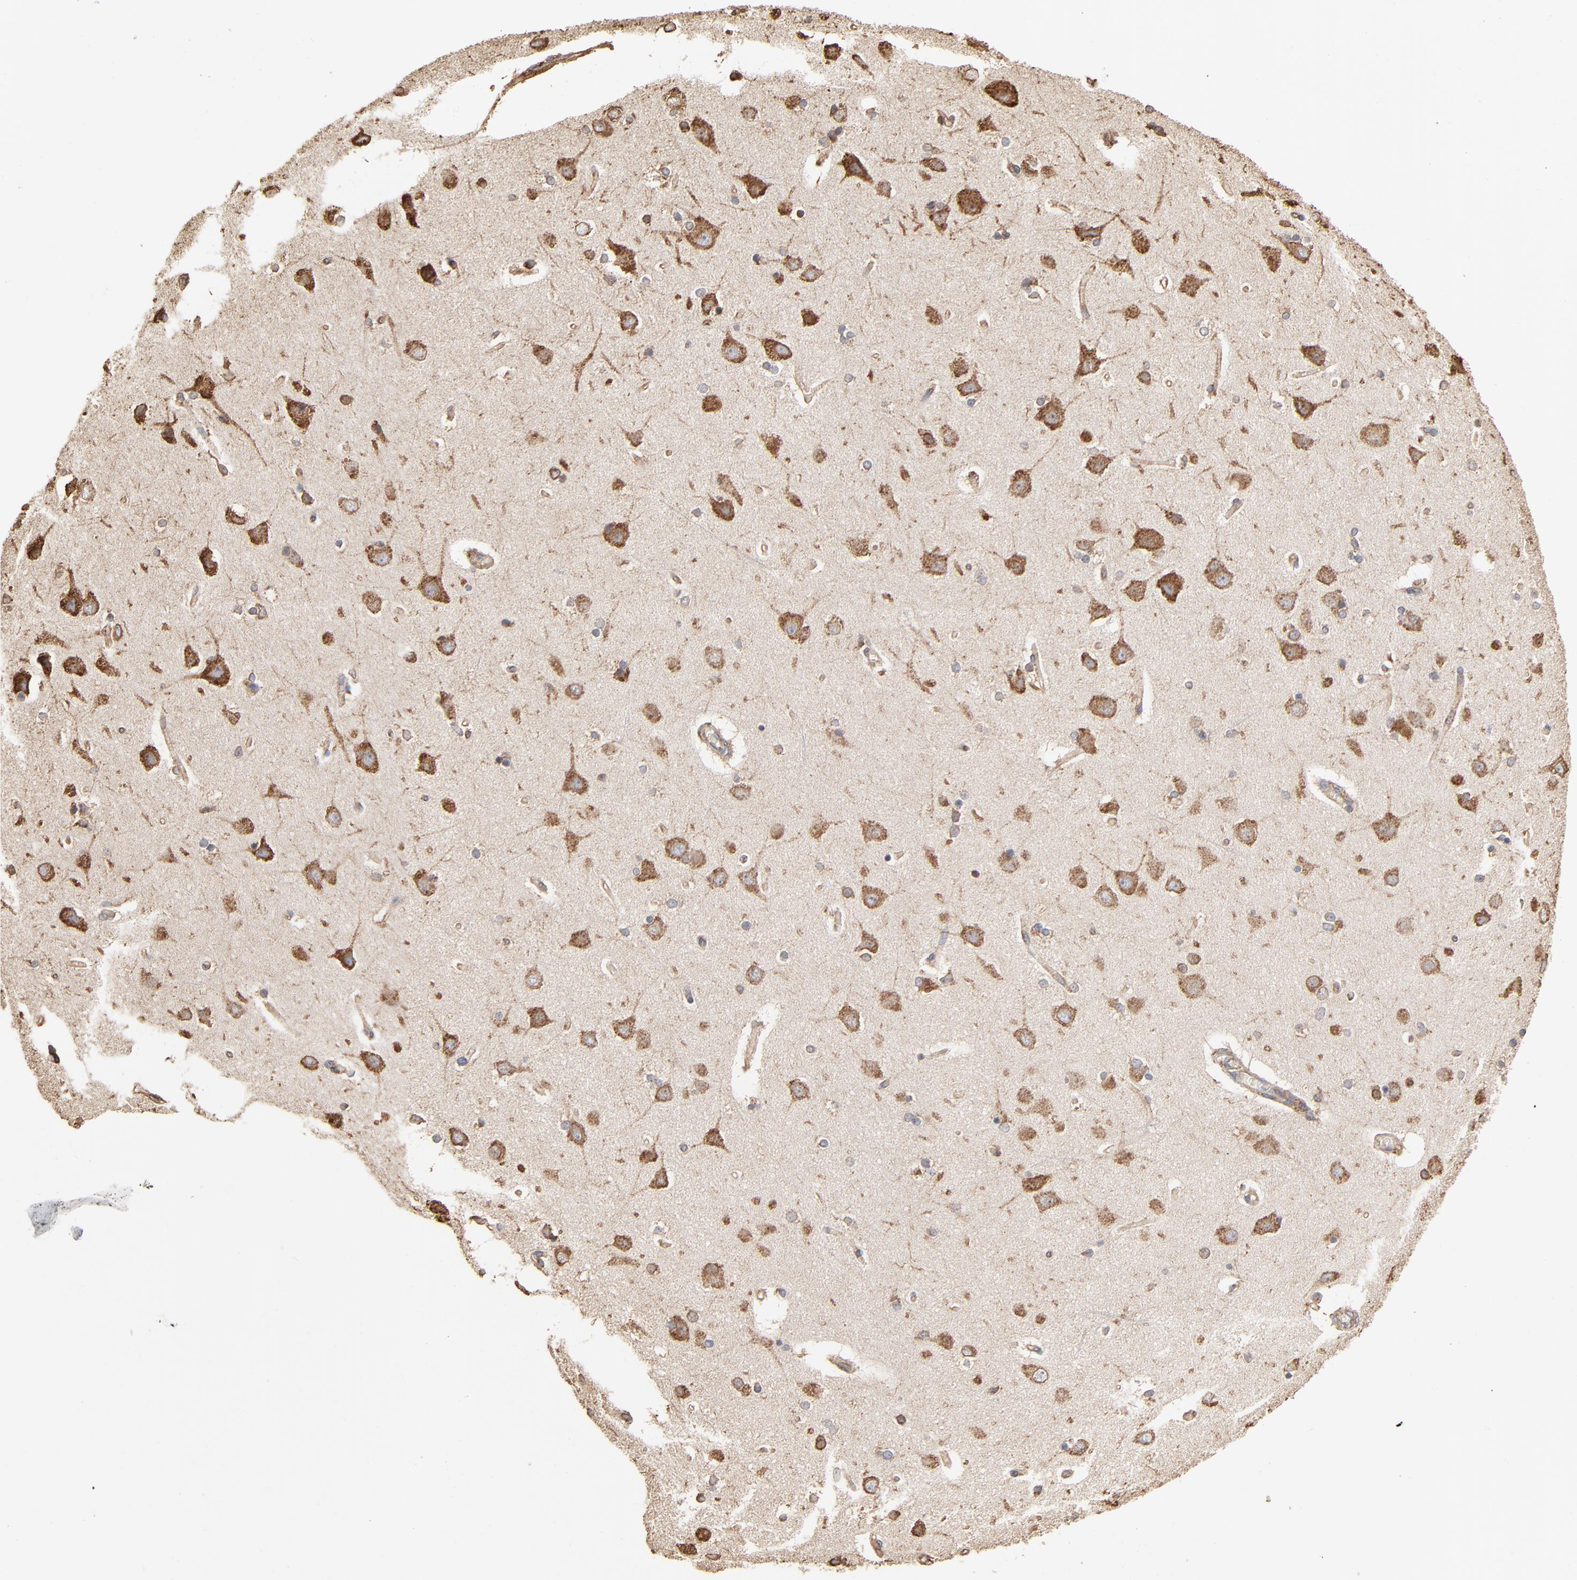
{"staining": {"intensity": "moderate", "quantity": ">75%", "location": "cytoplasmic/membranous"}, "tissue": "cerebral cortex", "cell_type": "Endothelial cells", "image_type": "normal", "snomed": [{"axis": "morphology", "description": "Normal tissue, NOS"}, {"axis": "topography", "description": "Cerebral cortex"}], "caption": "This photomicrograph shows immunohistochemistry (IHC) staining of unremarkable human cerebral cortex, with medium moderate cytoplasmic/membranous expression in about >75% of endothelial cells.", "gene": "PDIA3", "patient": {"sex": "female", "age": 54}}